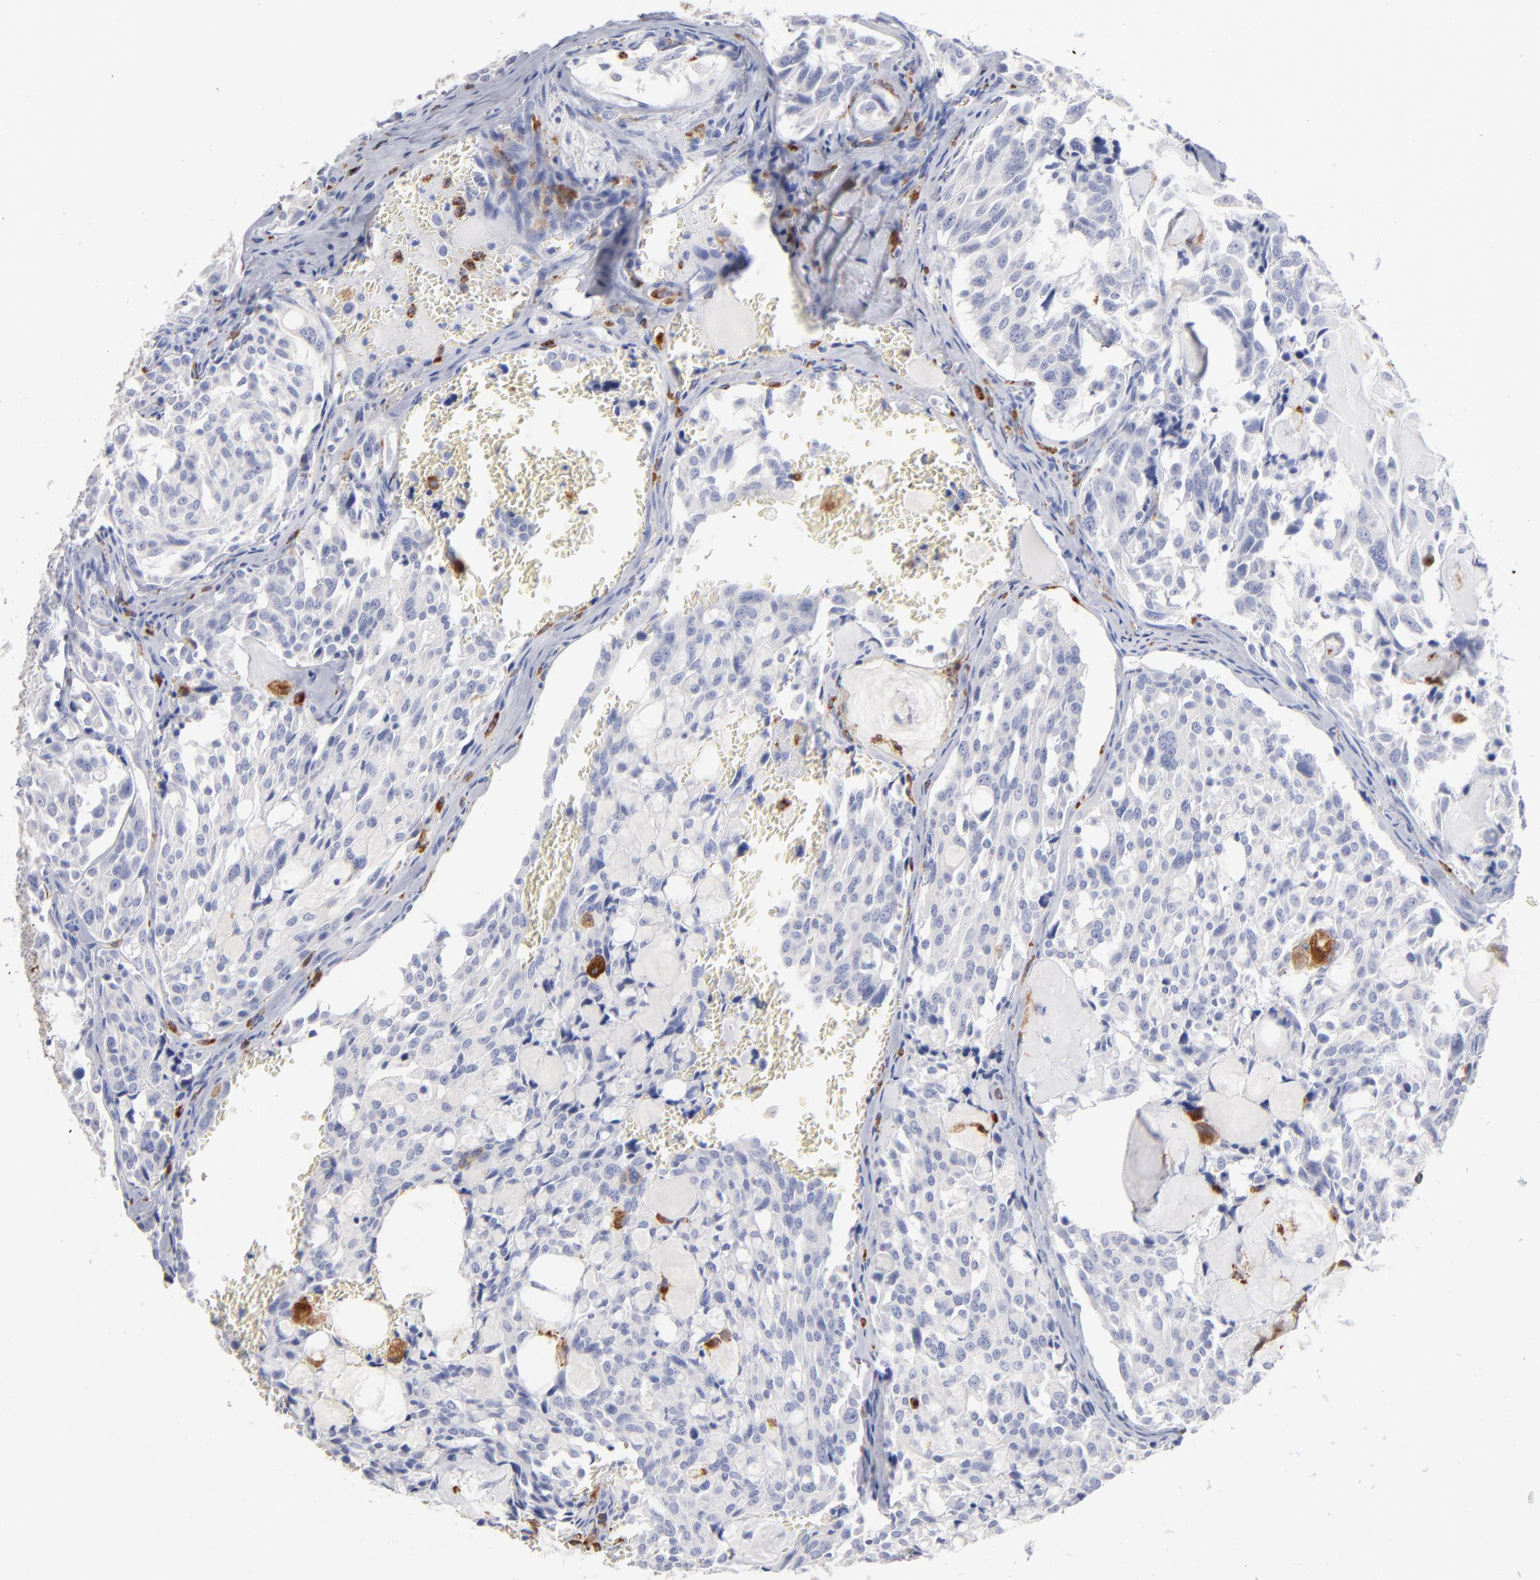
{"staining": {"intensity": "negative", "quantity": "none", "location": "none"}, "tissue": "thyroid cancer", "cell_type": "Tumor cells", "image_type": "cancer", "snomed": [{"axis": "morphology", "description": "Carcinoma, NOS"}, {"axis": "morphology", "description": "Carcinoid, malignant, NOS"}, {"axis": "topography", "description": "Thyroid gland"}], "caption": "Thyroid cancer was stained to show a protein in brown. There is no significant expression in tumor cells.", "gene": "CD180", "patient": {"sex": "male", "age": 33}}